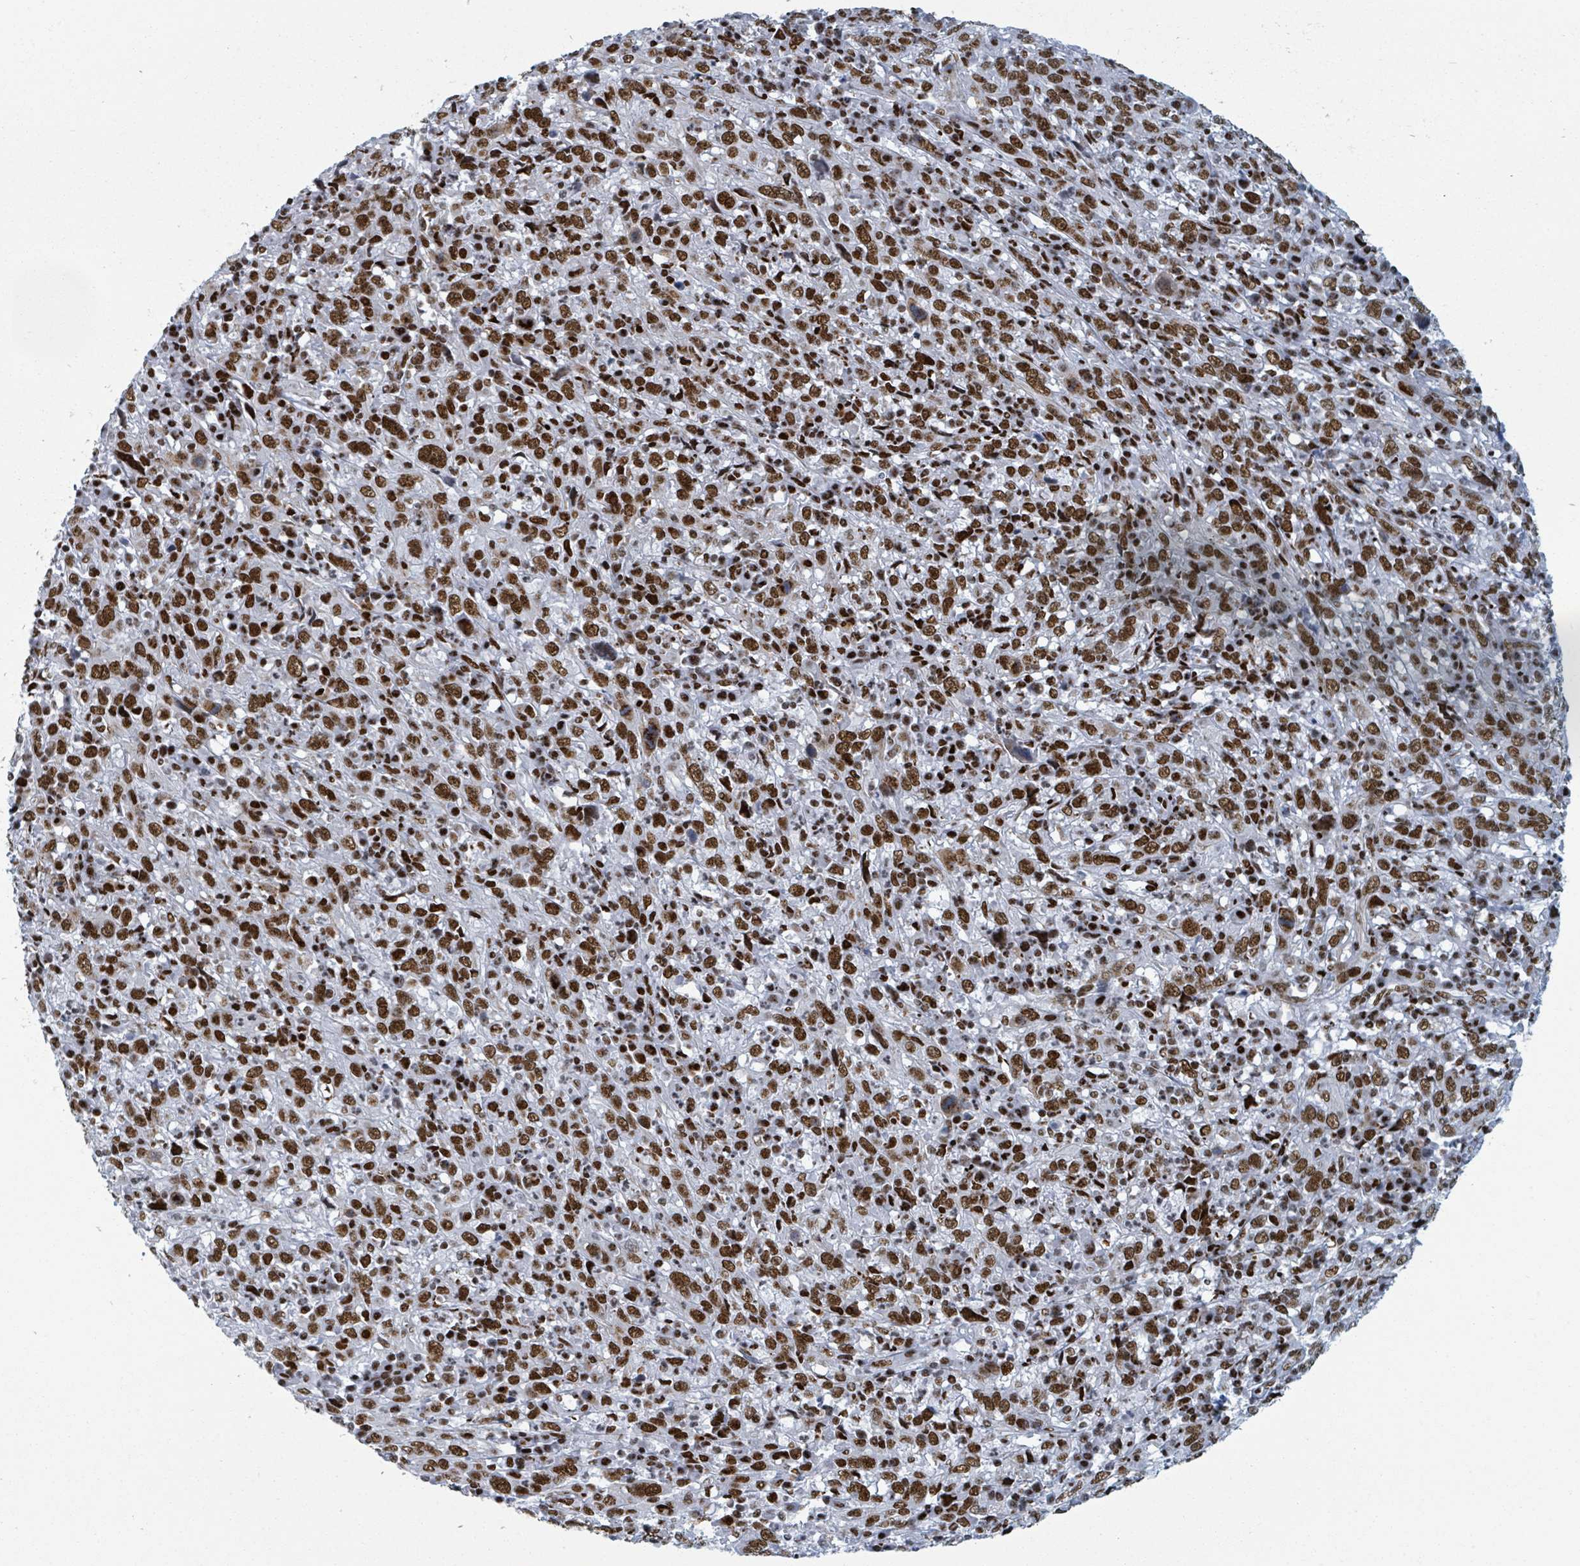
{"staining": {"intensity": "strong", "quantity": ">75%", "location": "nuclear"}, "tissue": "cervical cancer", "cell_type": "Tumor cells", "image_type": "cancer", "snomed": [{"axis": "morphology", "description": "Squamous cell carcinoma, NOS"}, {"axis": "topography", "description": "Cervix"}], "caption": "Squamous cell carcinoma (cervical) tissue shows strong nuclear staining in about >75% of tumor cells, visualized by immunohistochemistry.", "gene": "DHX16", "patient": {"sex": "female", "age": 46}}